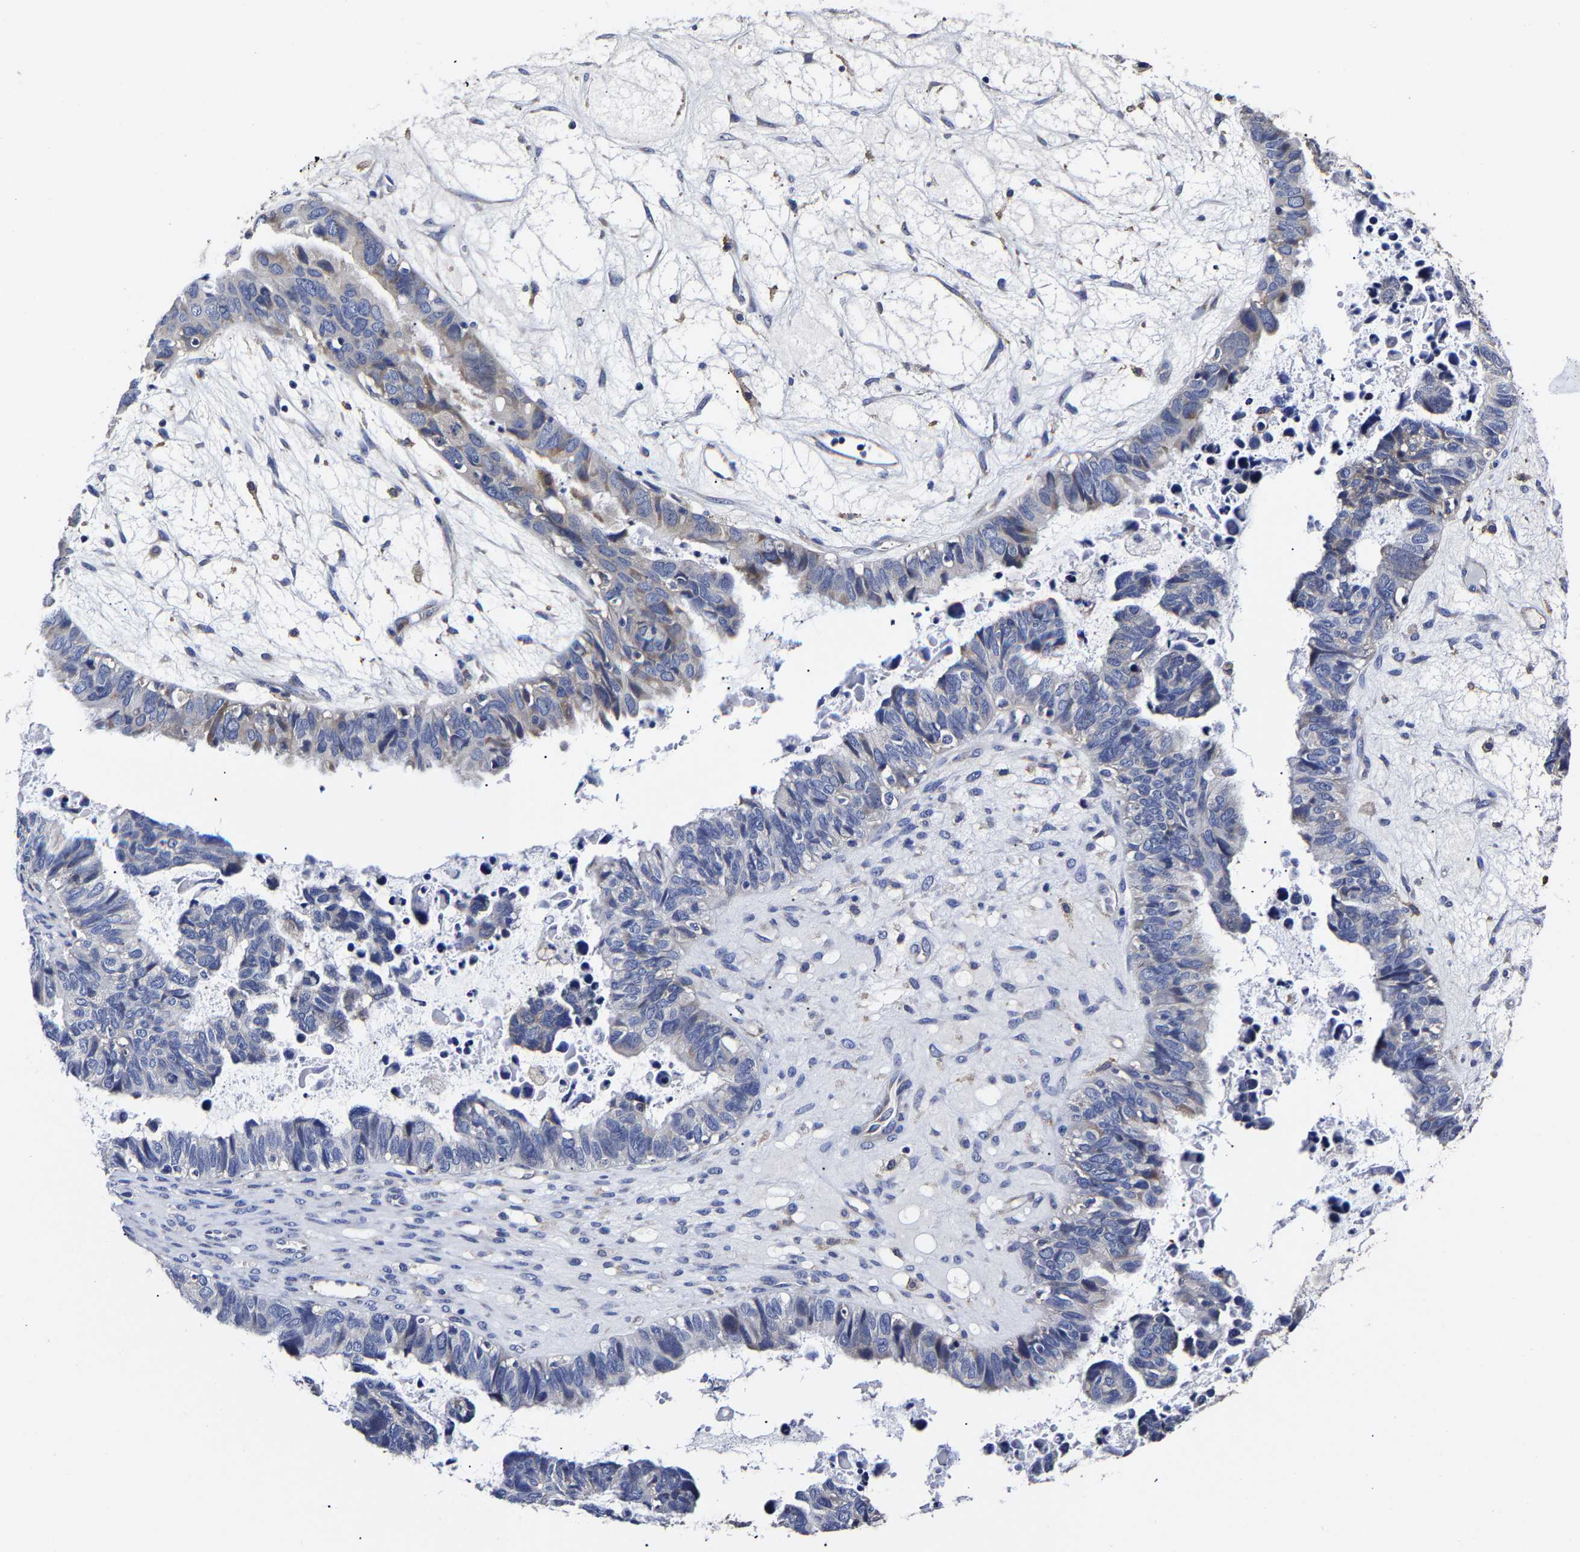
{"staining": {"intensity": "negative", "quantity": "none", "location": "none"}, "tissue": "ovarian cancer", "cell_type": "Tumor cells", "image_type": "cancer", "snomed": [{"axis": "morphology", "description": "Cystadenocarcinoma, serous, NOS"}, {"axis": "topography", "description": "Ovary"}], "caption": "High power microscopy photomicrograph of an IHC photomicrograph of serous cystadenocarcinoma (ovarian), revealing no significant positivity in tumor cells.", "gene": "AASS", "patient": {"sex": "female", "age": 79}}